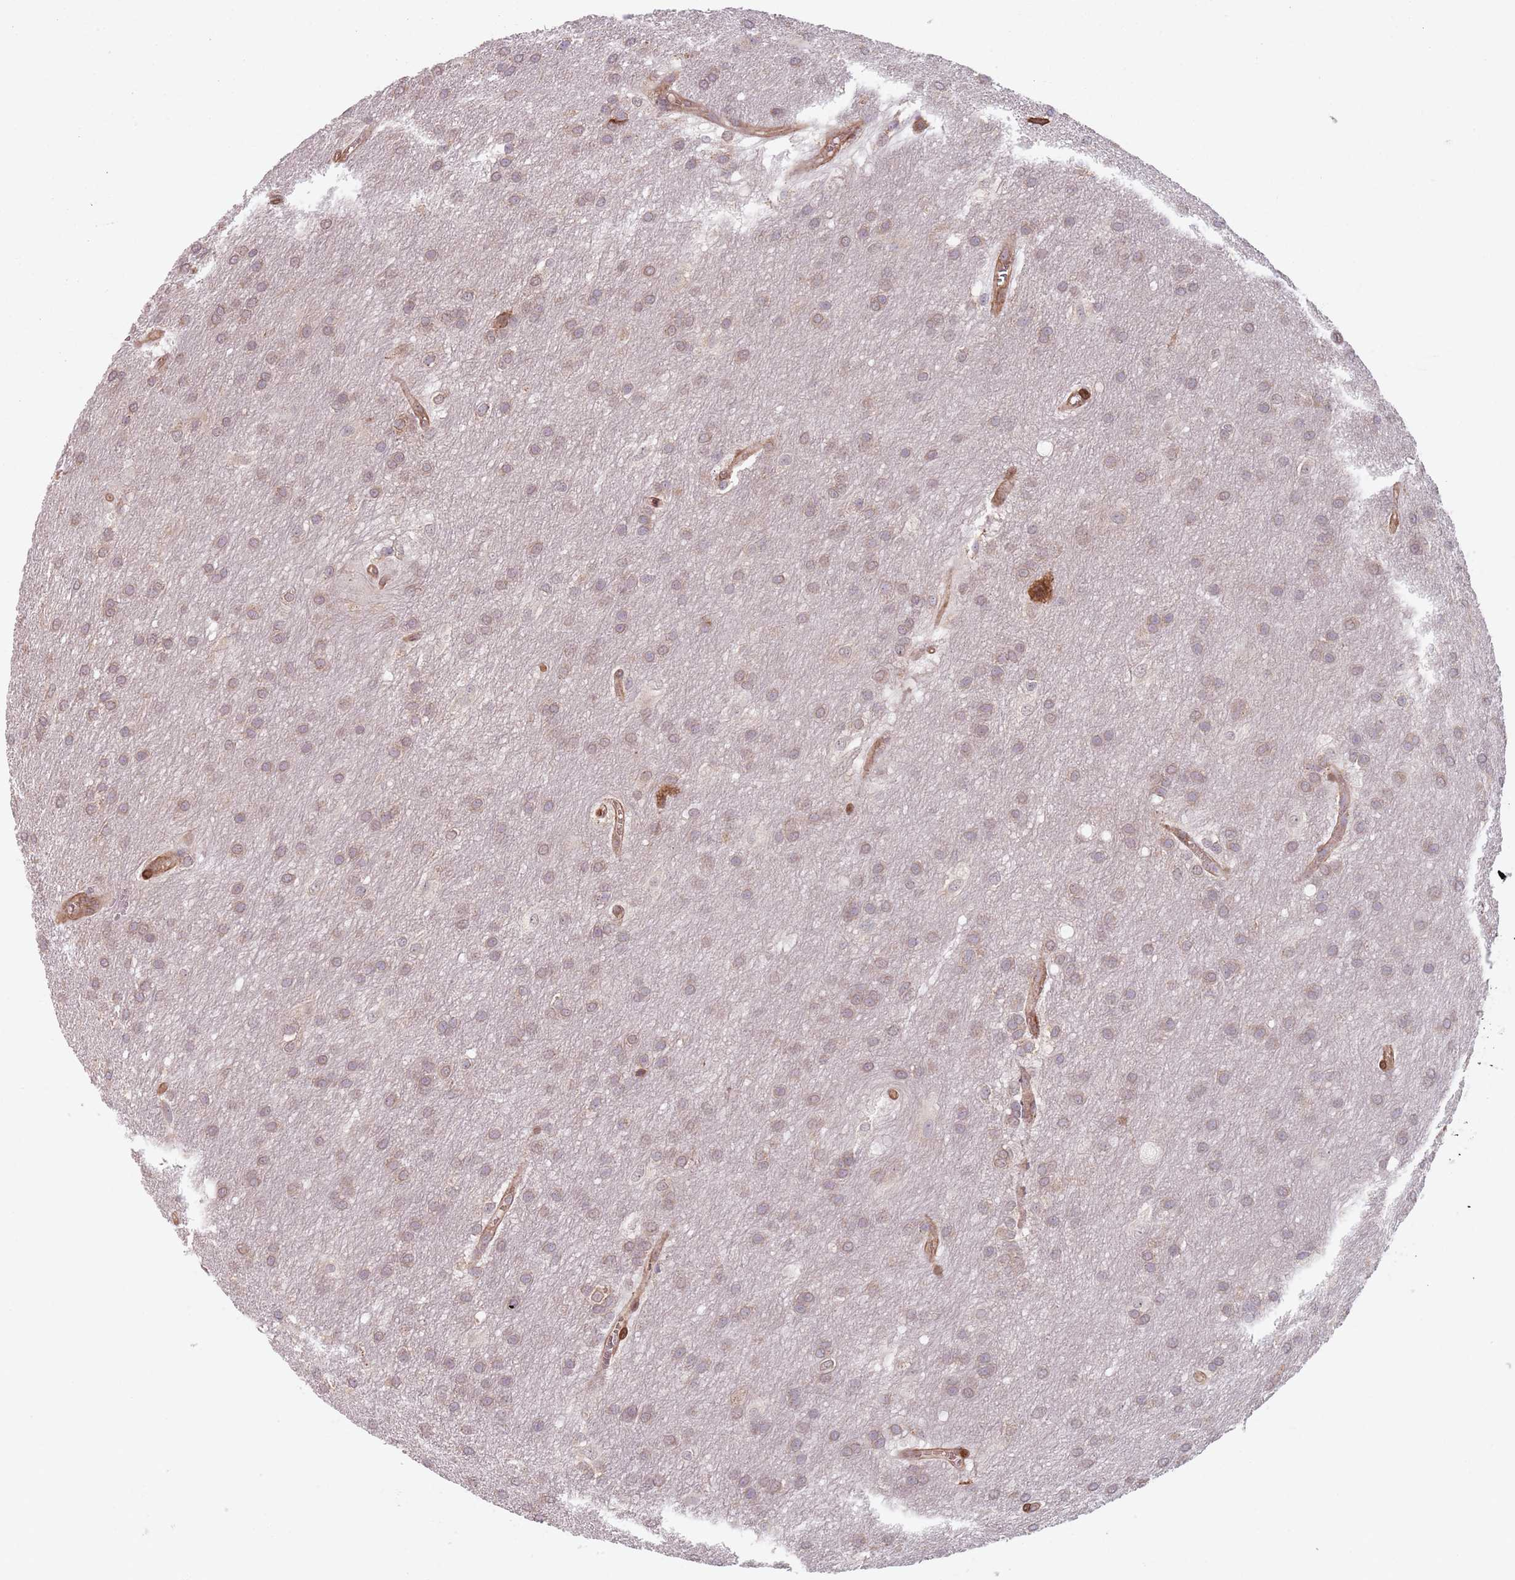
{"staining": {"intensity": "weak", "quantity": ">75%", "location": "cytoplasmic/membranous"}, "tissue": "glioma", "cell_type": "Tumor cells", "image_type": "cancer", "snomed": [{"axis": "morphology", "description": "Glioma, malignant, Low grade"}, {"axis": "topography", "description": "Brain"}], "caption": "Protein analysis of malignant glioma (low-grade) tissue exhibits weak cytoplasmic/membranous expression in approximately >75% of tumor cells.", "gene": "NOTCH3", "patient": {"sex": "male", "age": 66}}